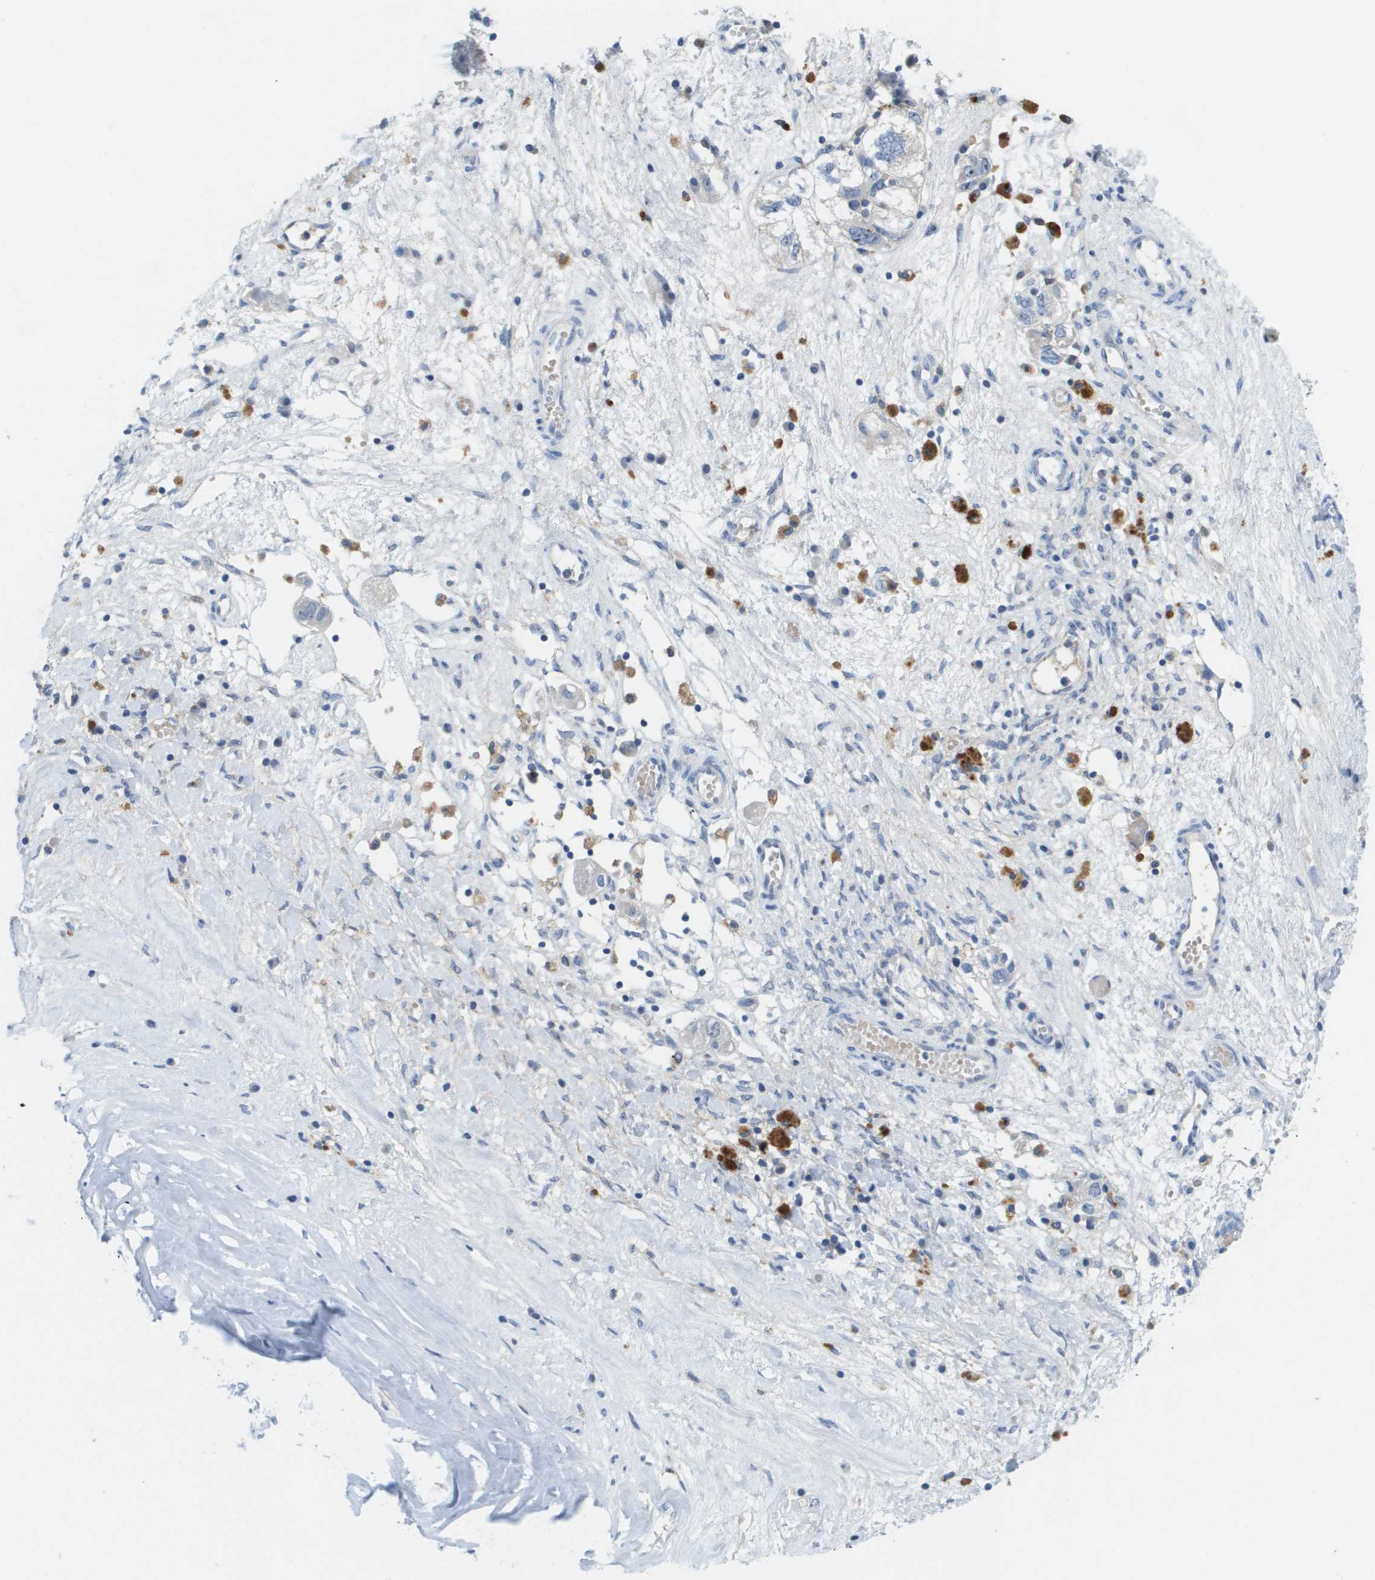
{"staining": {"intensity": "negative", "quantity": "none", "location": "none"}, "tissue": "ovarian cancer", "cell_type": "Tumor cells", "image_type": "cancer", "snomed": [{"axis": "morphology", "description": "Carcinoma, NOS"}, {"axis": "morphology", "description": "Cystadenocarcinoma, serous, NOS"}, {"axis": "topography", "description": "Ovary"}], "caption": "Photomicrograph shows no protein expression in tumor cells of ovarian cancer (serous cystadenocarcinoma) tissue. (Brightfield microscopy of DAB IHC at high magnification).", "gene": "LIPG", "patient": {"sex": "female", "age": 69}}